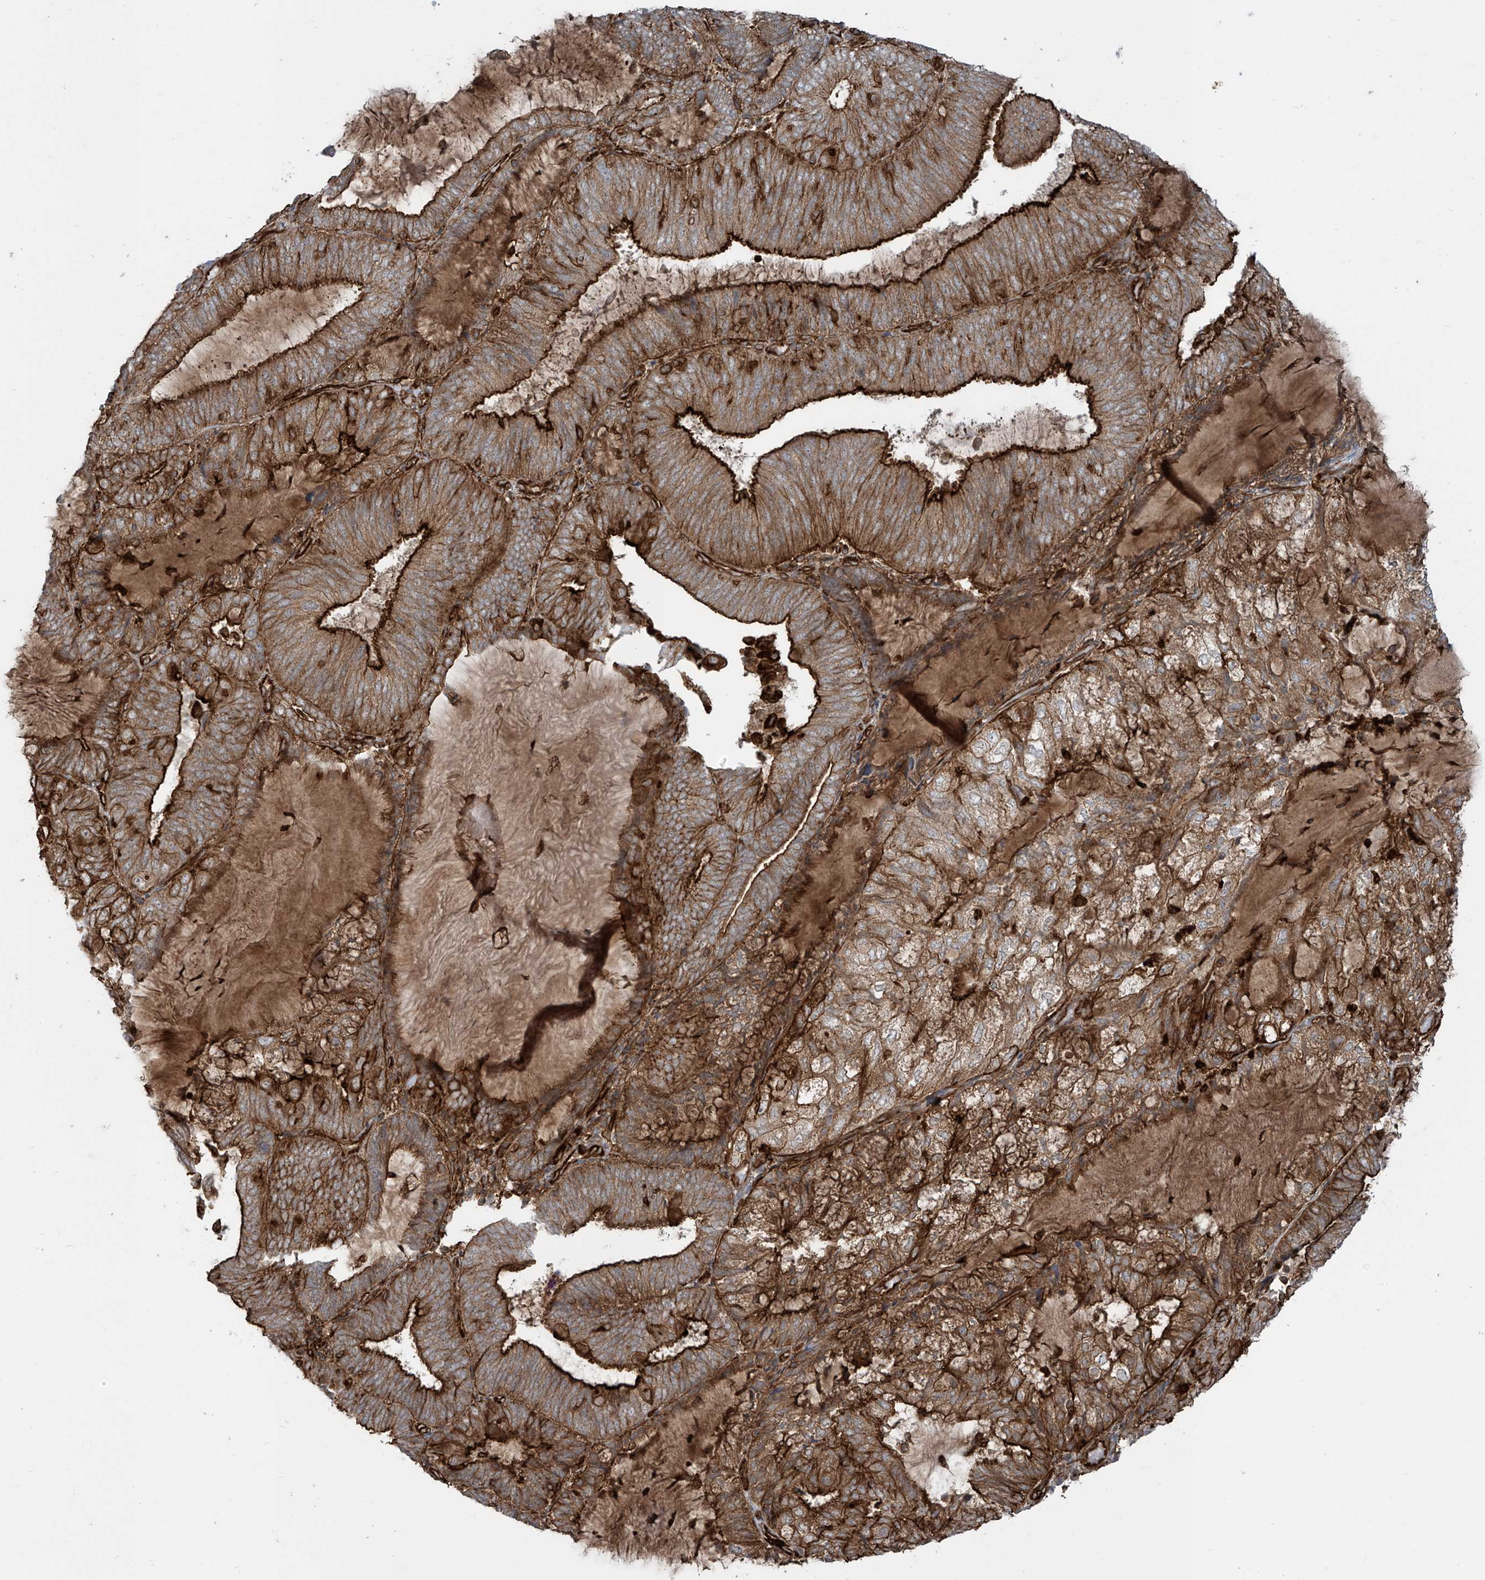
{"staining": {"intensity": "strong", "quantity": ">75%", "location": "cytoplasmic/membranous"}, "tissue": "endometrial cancer", "cell_type": "Tumor cells", "image_type": "cancer", "snomed": [{"axis": "morphology", "description": "Adenocarcinoma, NOS"}, {"axis": "topography", "description": "Endometrium"}], "caption": "A histopathology image of endometrial adenocarcinoma stained for a protein displays strong cytoplasmic/membranous brown staining in tumor cells.", "gene": "SLC9A2", "patient": {"sex": "female", "age": 81}}